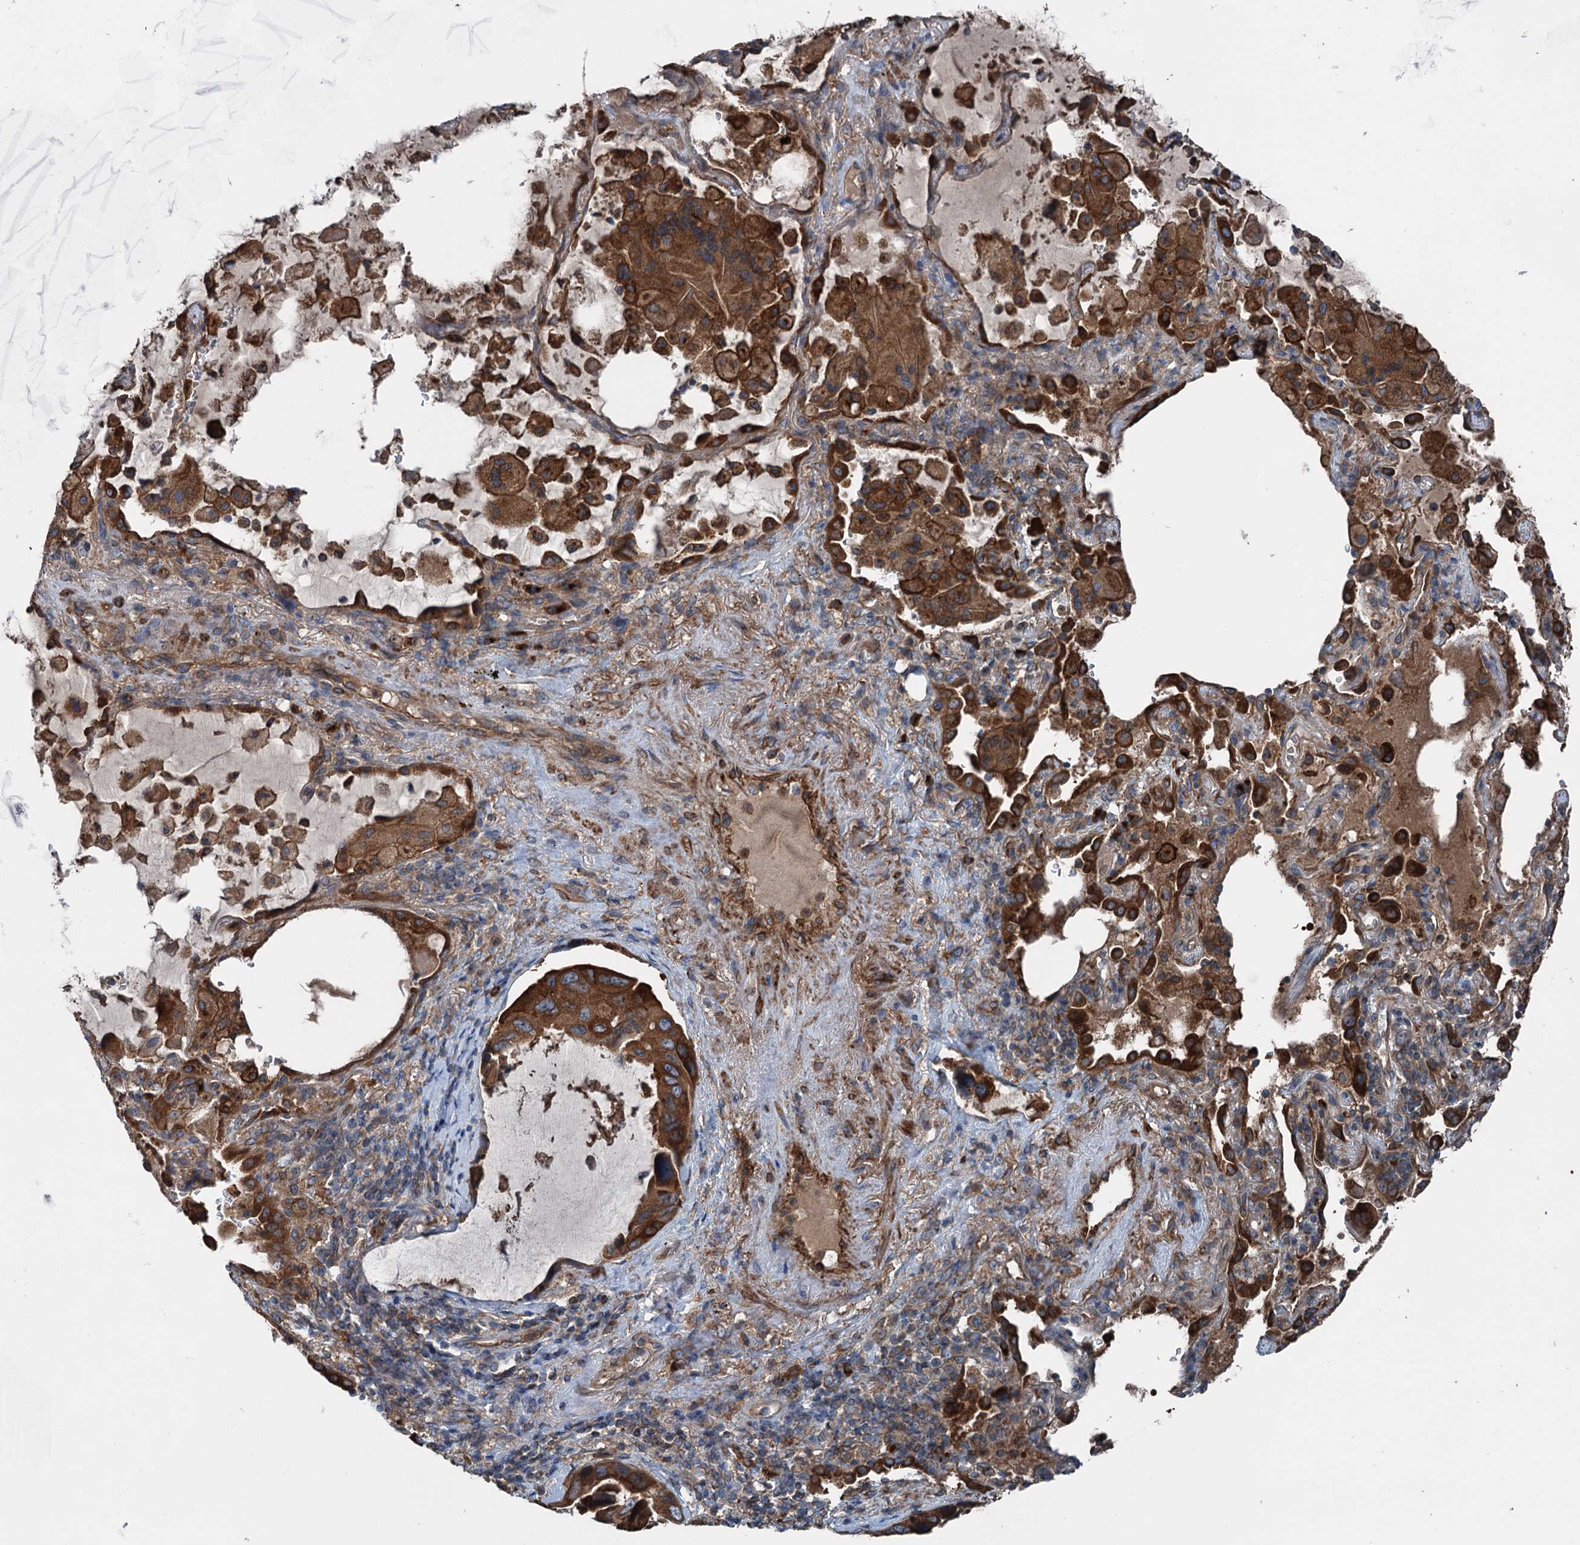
{"staining": {"intensity": "strong", "quantity": ">75%", "location": "cytoplasmic/membranous"}, "tissue": "lung cancer", "cell_type": "Tumor cells", "image_type": "cancer", "snomed": [{"axis": "morphology", "description": "Squamous cell carcinoma, NOS"}, {"axis": "topography", "description": "Lung"}], "caption": "The micrograph displays staining of lung squamous cell carcinoma, revealing strong cytoplasmic/membranous protein staining (brown color) within tumor cells.", "gene": "CALCOCO1", "patient": {"sex": "female", "age": 73}}